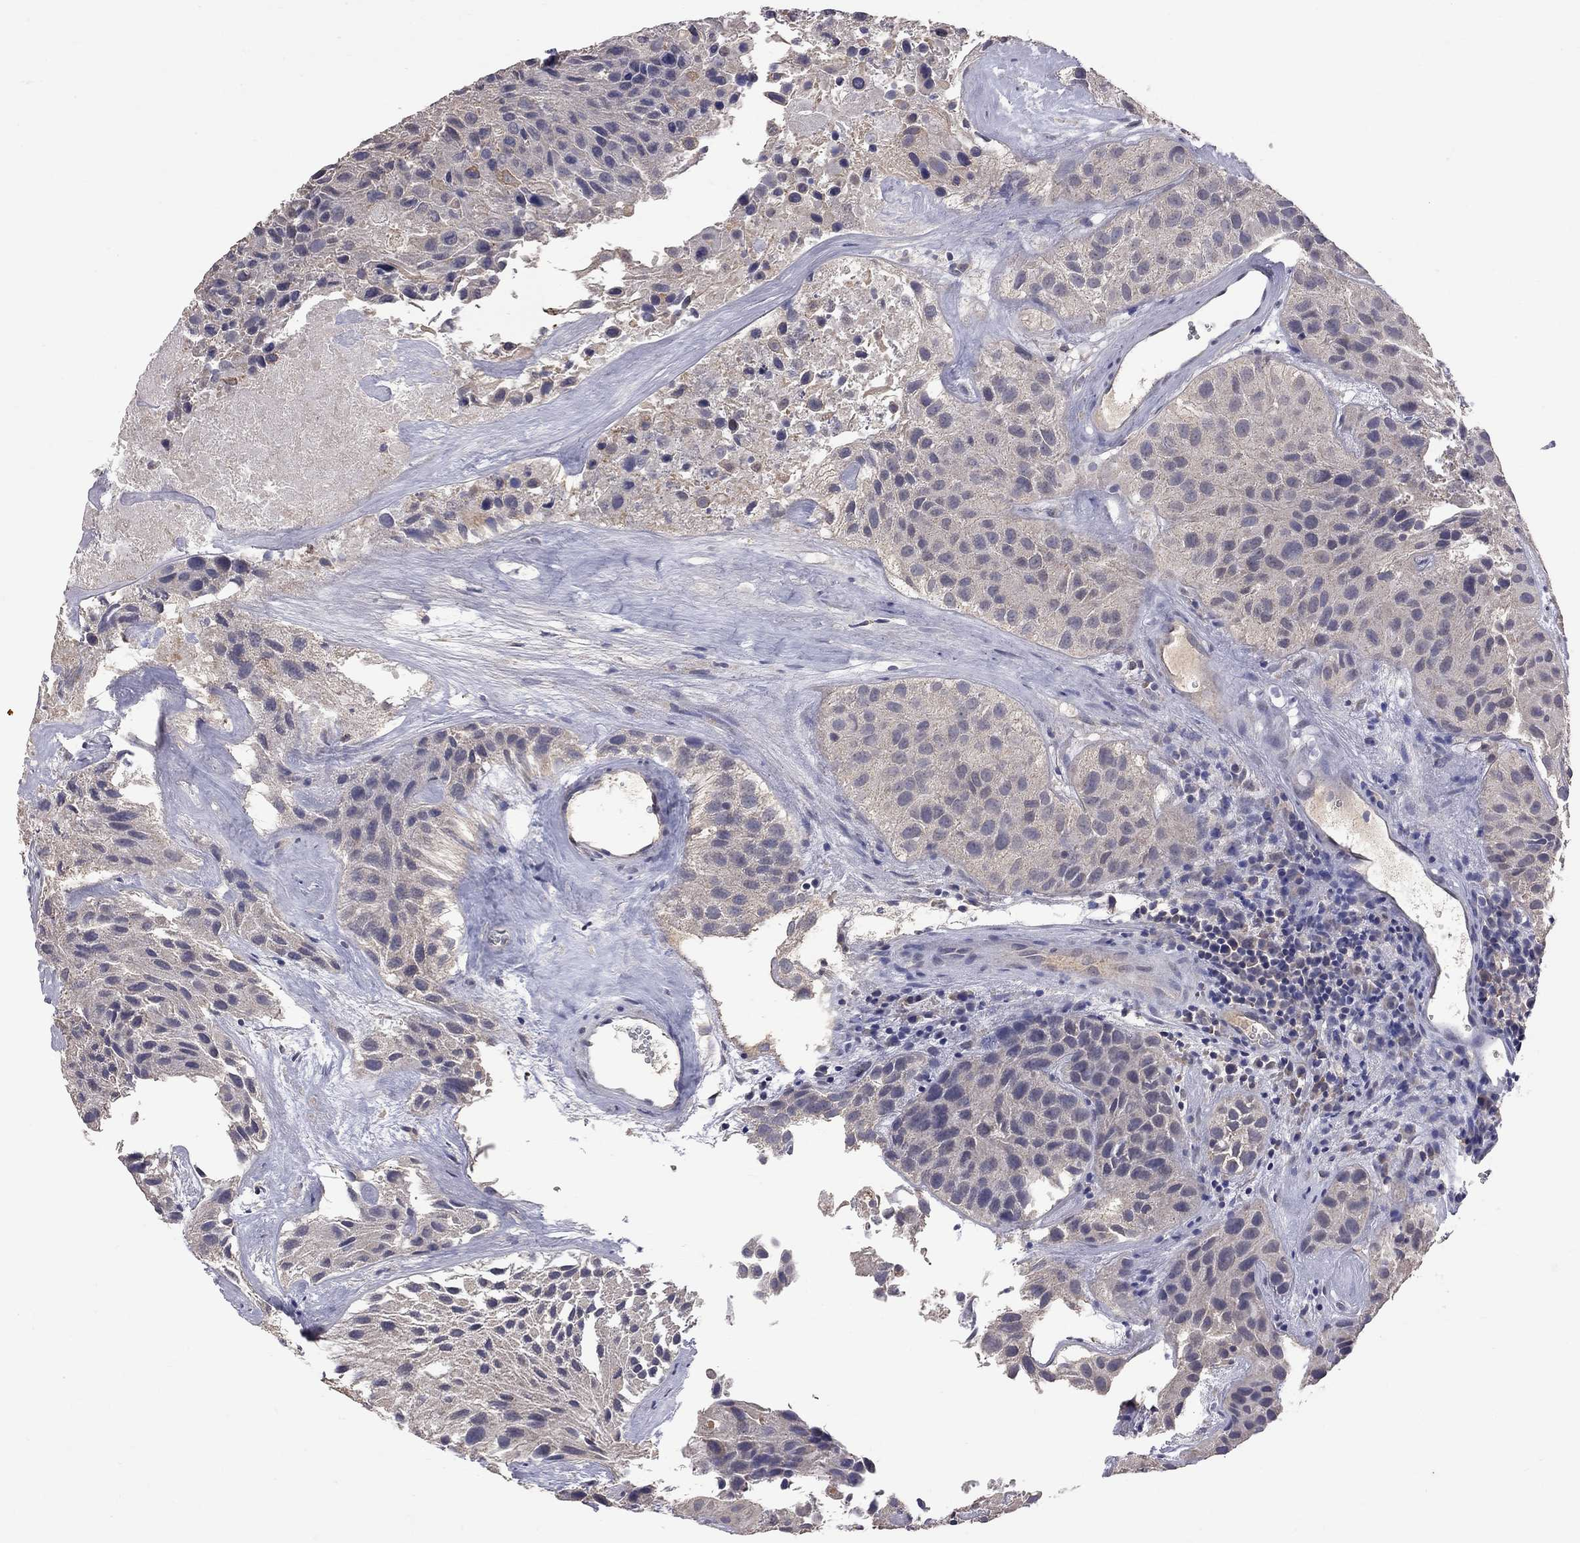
{"staining": {"intensity": "negative", "quantity": "none", "location": "none"}, "tissue": "urothelial cancer", "cell_type": "Tumor cells", "image_type": "cancer", "snomed": [{"axis": "morphology", "description": "Urothelial carcinoma, Low grade"}, {"axis": "topography", "description": "Urinary bladder"}], "caption": "High power microscopy photomicrograph of an immunohistochemistry histopathology image of low-grade urothelial carcinoma, revealing no significant staining in tumor cells.", "gene": "HTR6", "patient": {"sex": "female", "age": 87}}